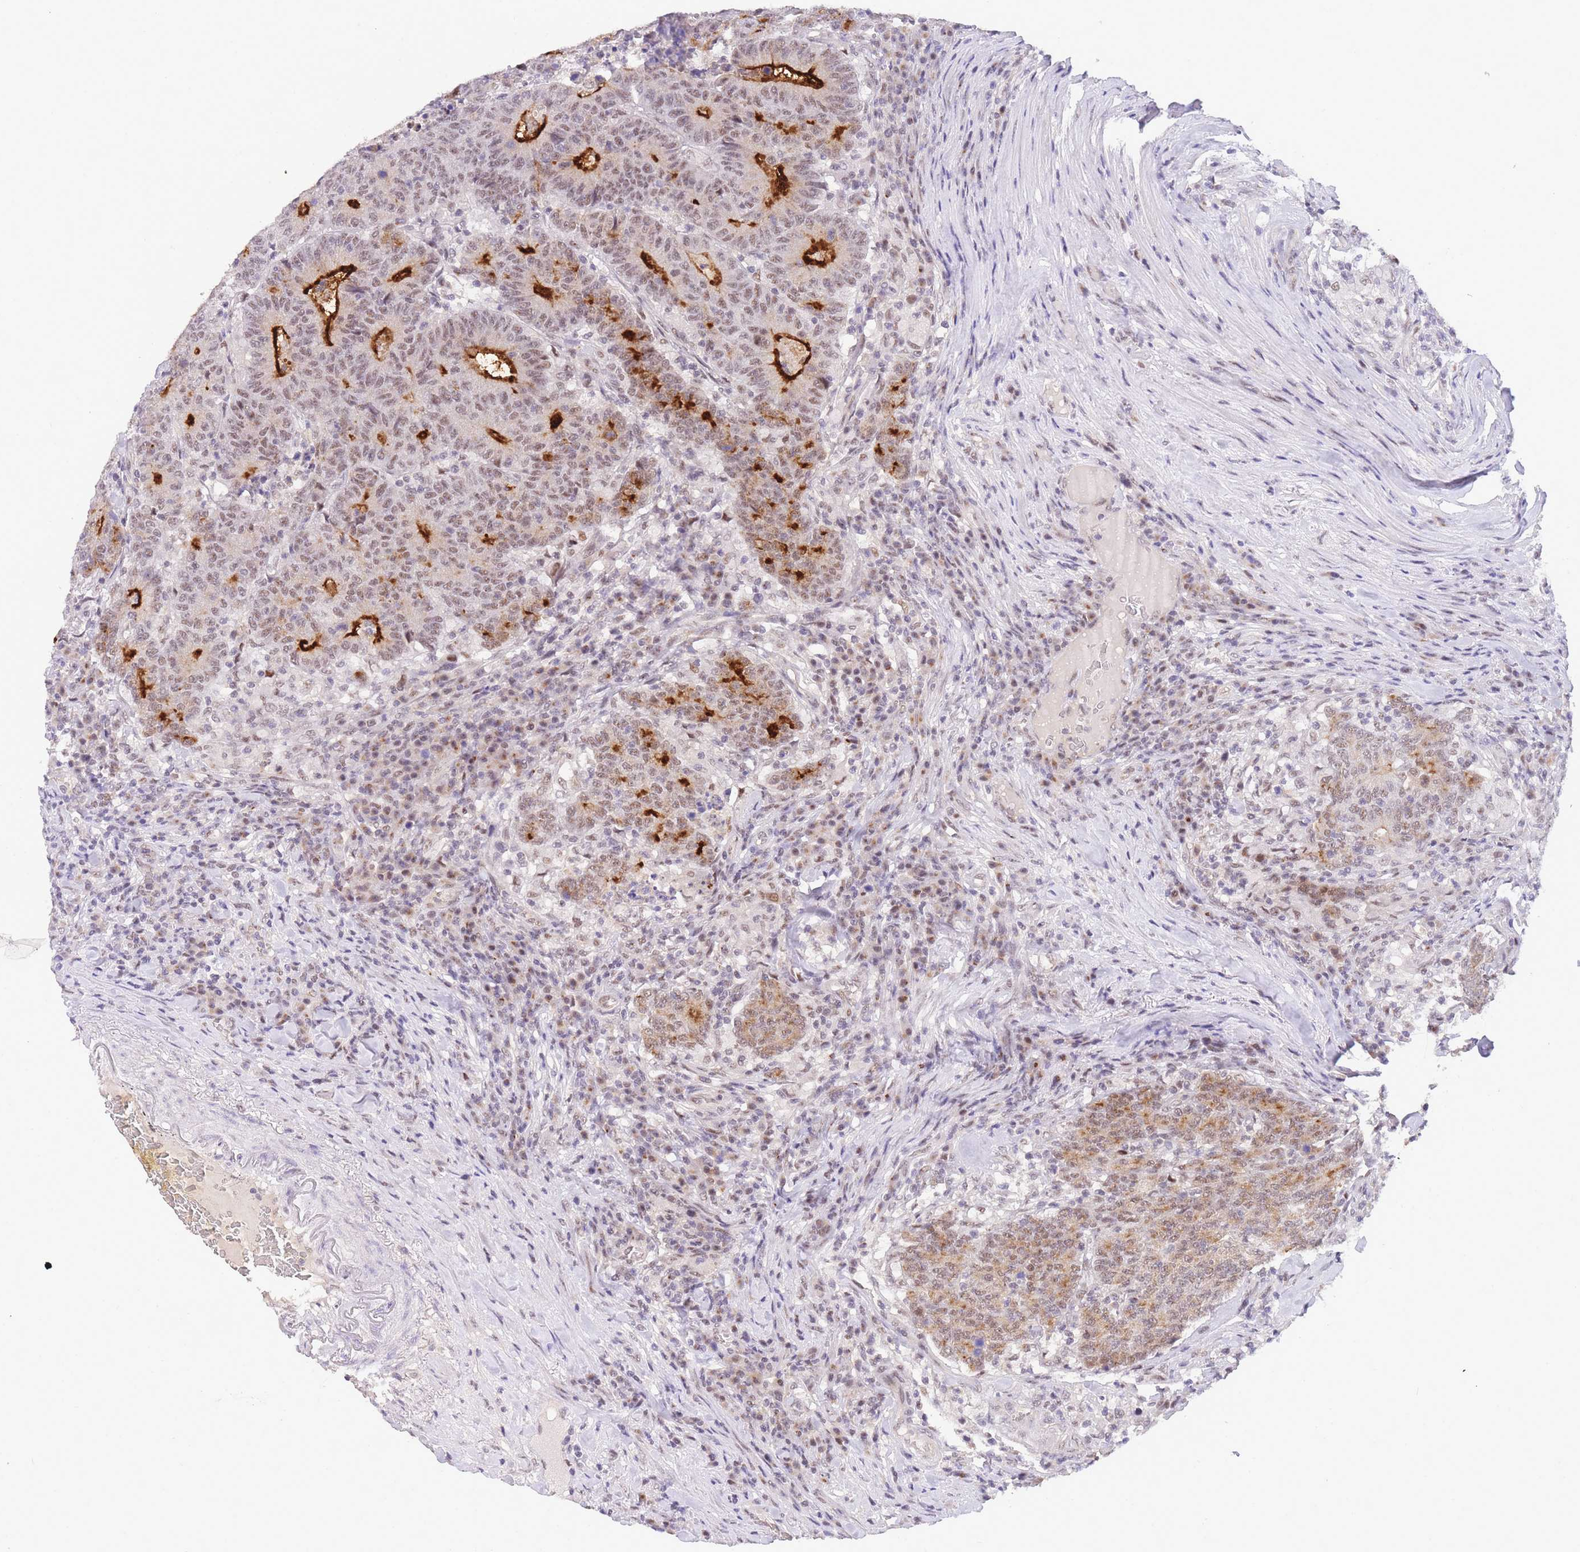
{"staining": {"intensity": "strong", "quantity": "<25%", "location": "cytoplasmic/membranous,nuclear"}, "tissue": "colorectal cancer", "cell_type": "Tumor cells", "image_type": "cancer", "snomed": [{"axis": "morphology", "description": "Adenocarcinoma, NOS"}, {"axis": "topography", "description": "Colon"}], "caption": "Colorectal cancer (adenocarcinoma) stained with immunohistochemistry (IHC) shows strong cytoplasmic/membranous and nuclear expression in approximately <25% of tumor cells.", "gene": "SLC35F2", "patient": {"sex": "female", "age": 75}}